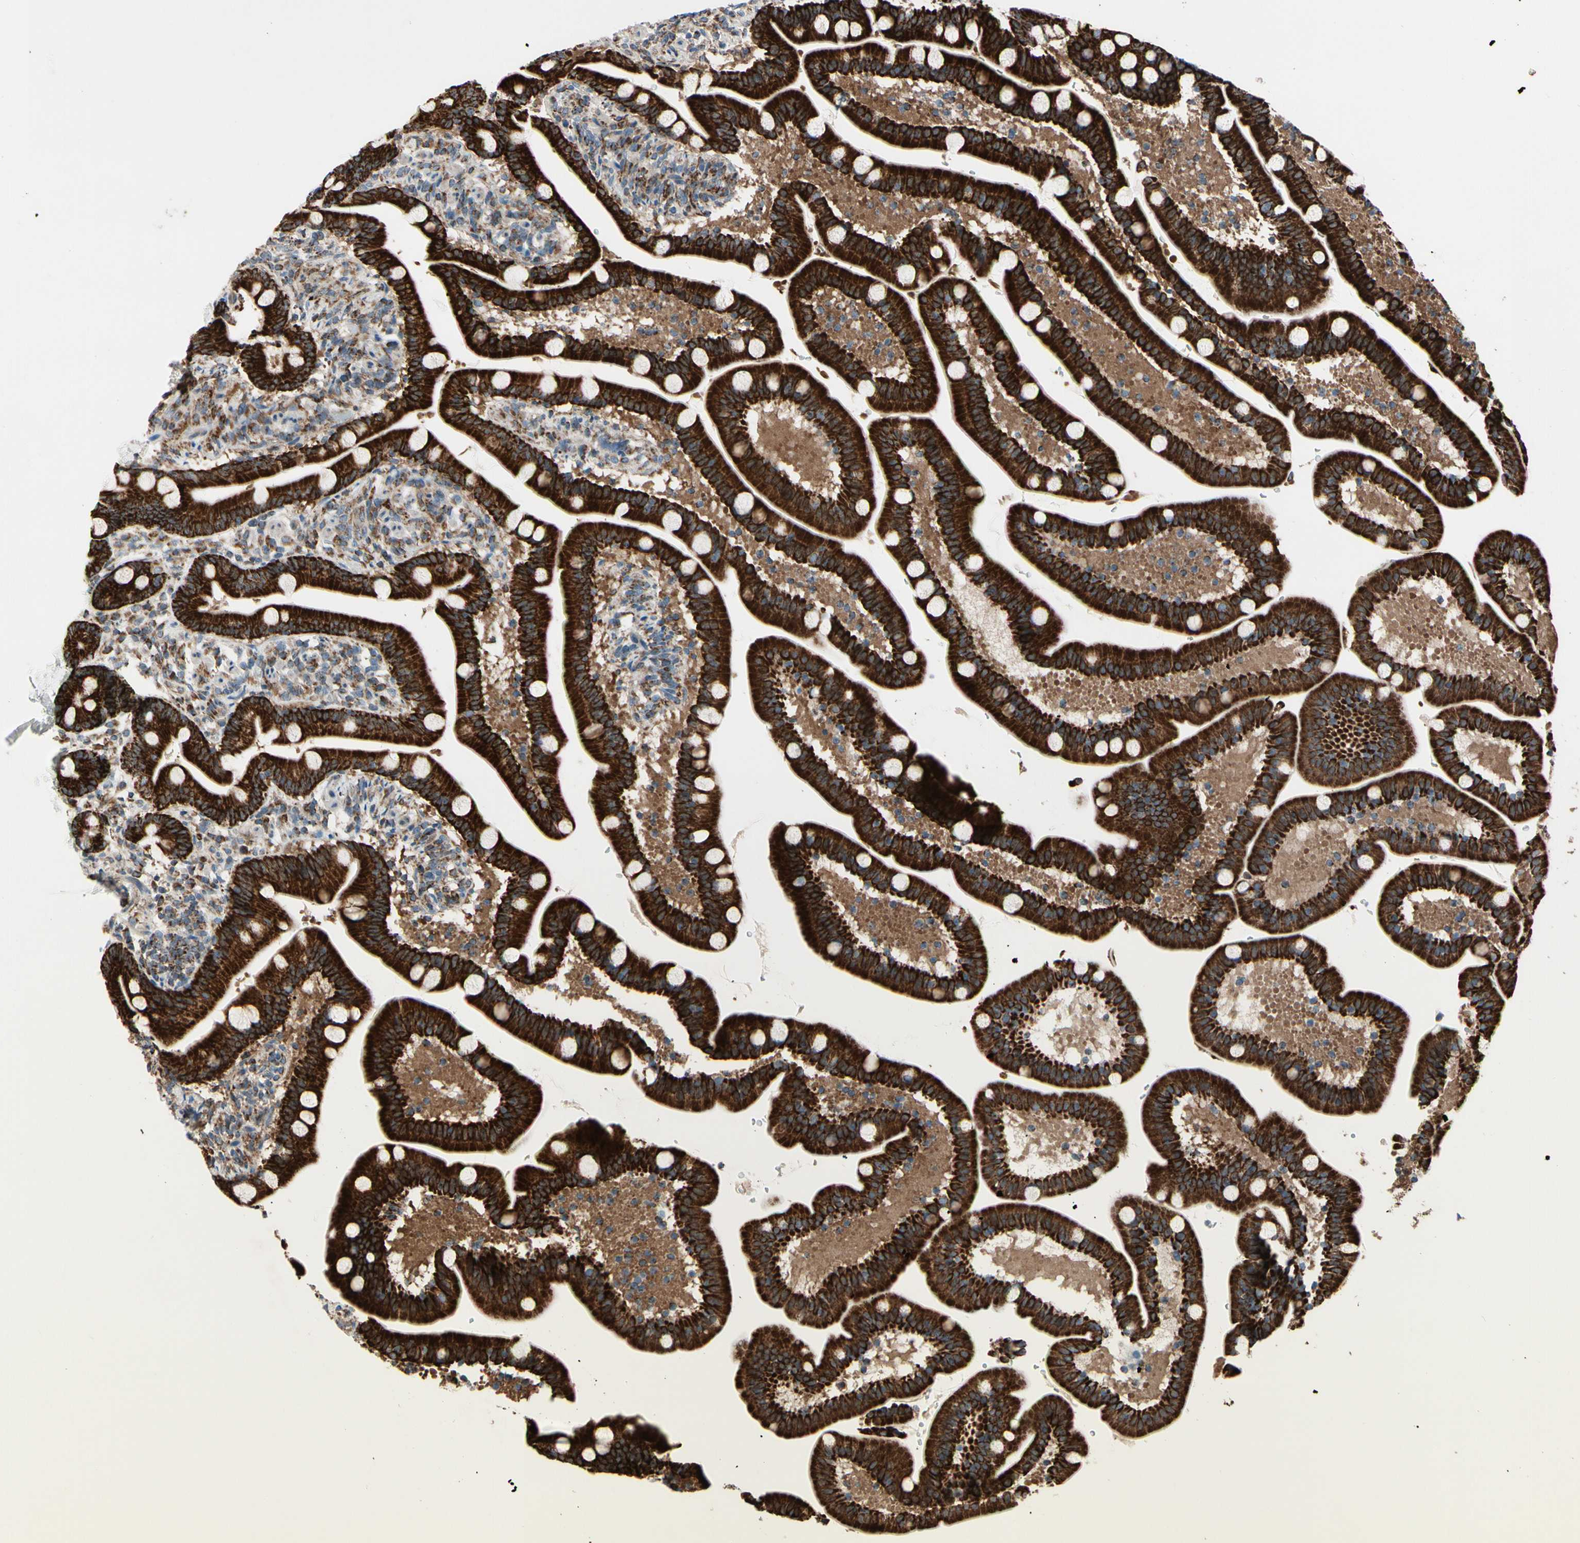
{"staining": {"intensity": "strong", "quantity": ">75%", "location": "cytoplasmic/membranous"}, "tissue": "duodenum", "cell_type": "Glandular cells", "image_type": "normal", "snomed": [{"axis": "morphology", "description": "Normal tissue, NOS"}, {"axis": "topography", "description": "Duodenum"}], "caption": "The immunohistochemical stain highlights strong cytoplasmic/membranous expression in glandular cells of normal duodenum. (IHC, brightfield microscopy, high magnification).", "gene": "CPT1A", "patient": {"sex": "male", "age": 54}}